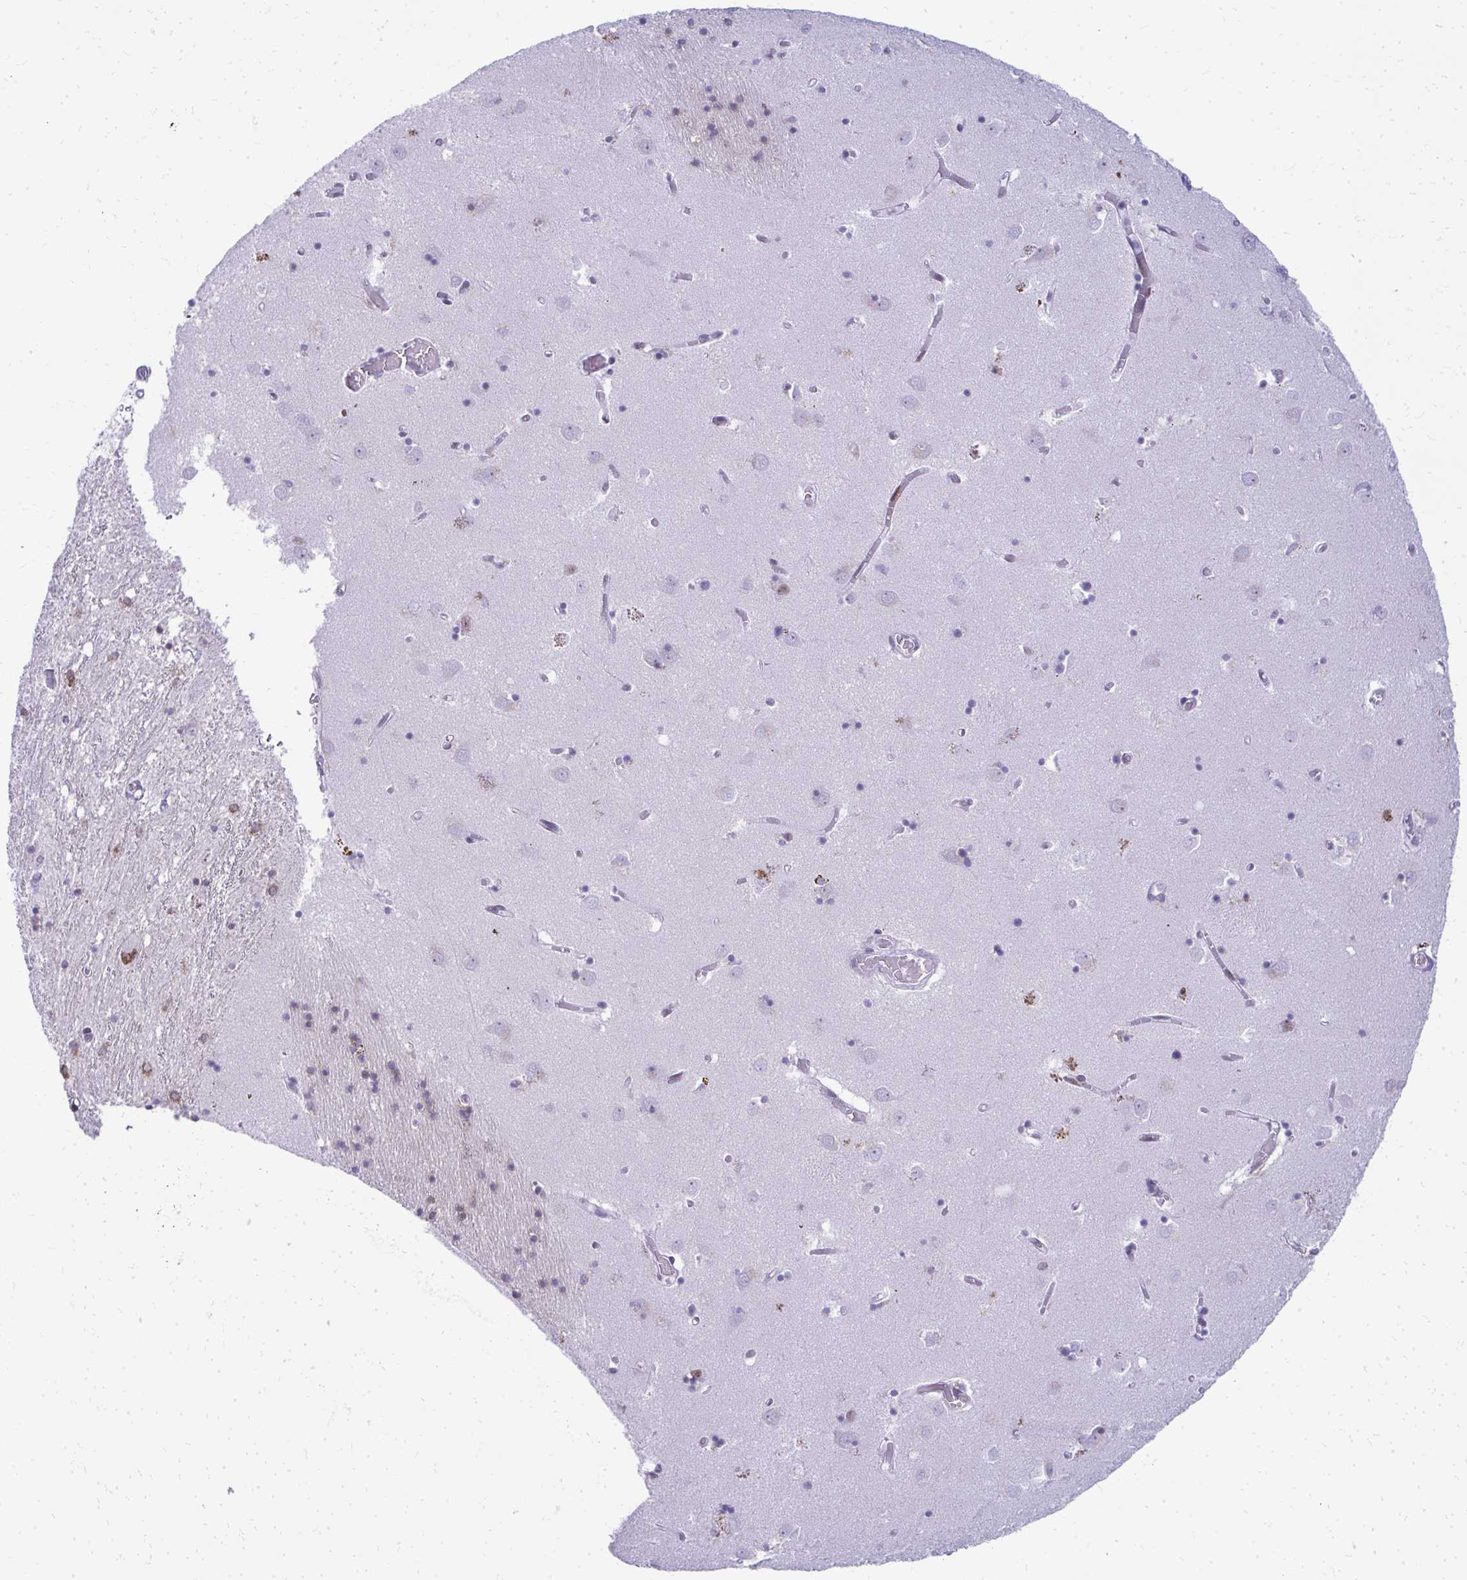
{"staining": {"intensity": "strong", "quantity": "25%-75%", "location": "cytoplasmic/membranous,nuclear"}, "tissue": "caudate", "cell_type": "Glial cells", "image_type": "normal", "snomed": [{"axis": "morphology", "description": "Normal tissue, NOS"}, {"axis": "topography", "description": "Lateral ventricle wall"}], "caption": "Caudate was stained to show a protein in brown. There is high levels of strong cytoplasmic/membranous,nuclear positivity in approximately 25%-75% of glial cells.", "gene": "GLDN", "patient": {"sex": "male", "age": 70}}